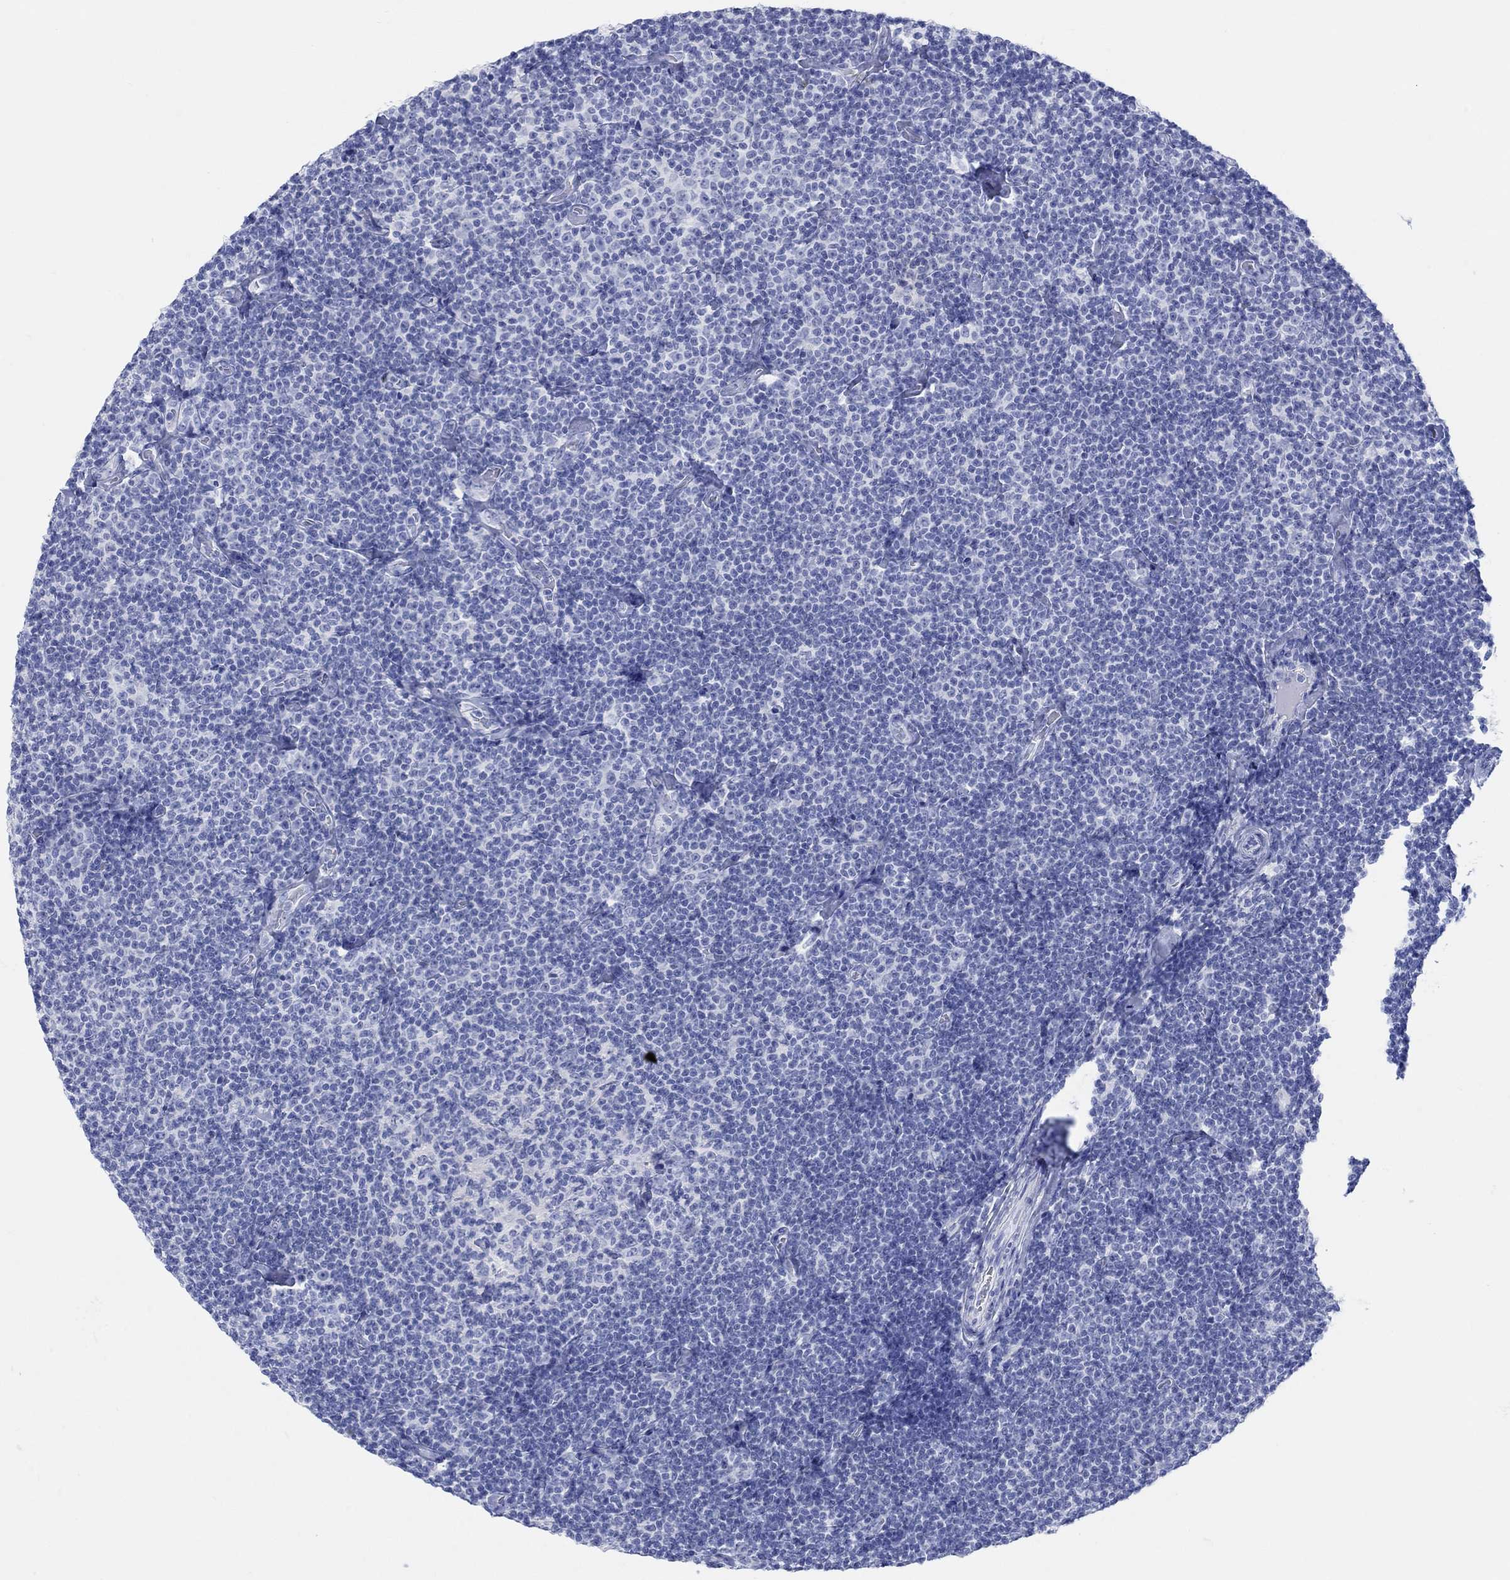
{"staining": {"intensity": "negative", "quantity": "none", "location": "none"}, "tissue": "lymphoma", "cell_type": "Tumor cells", "image_type": "cancer", "snomed": [{"axis": "morphology", "description": "Malignant lymphoma, non-Hodgkin's type, Low grade"}, {"axis": "topography", "description": "Lymph node"}], "caption": "This is a image of IHC staining of low-grade malignant lymphoma, non-Hodgkin's type, which shows no expression in tumor cells.", "gene": "AK8", "patient": {"sex": "male", "age": 81}}